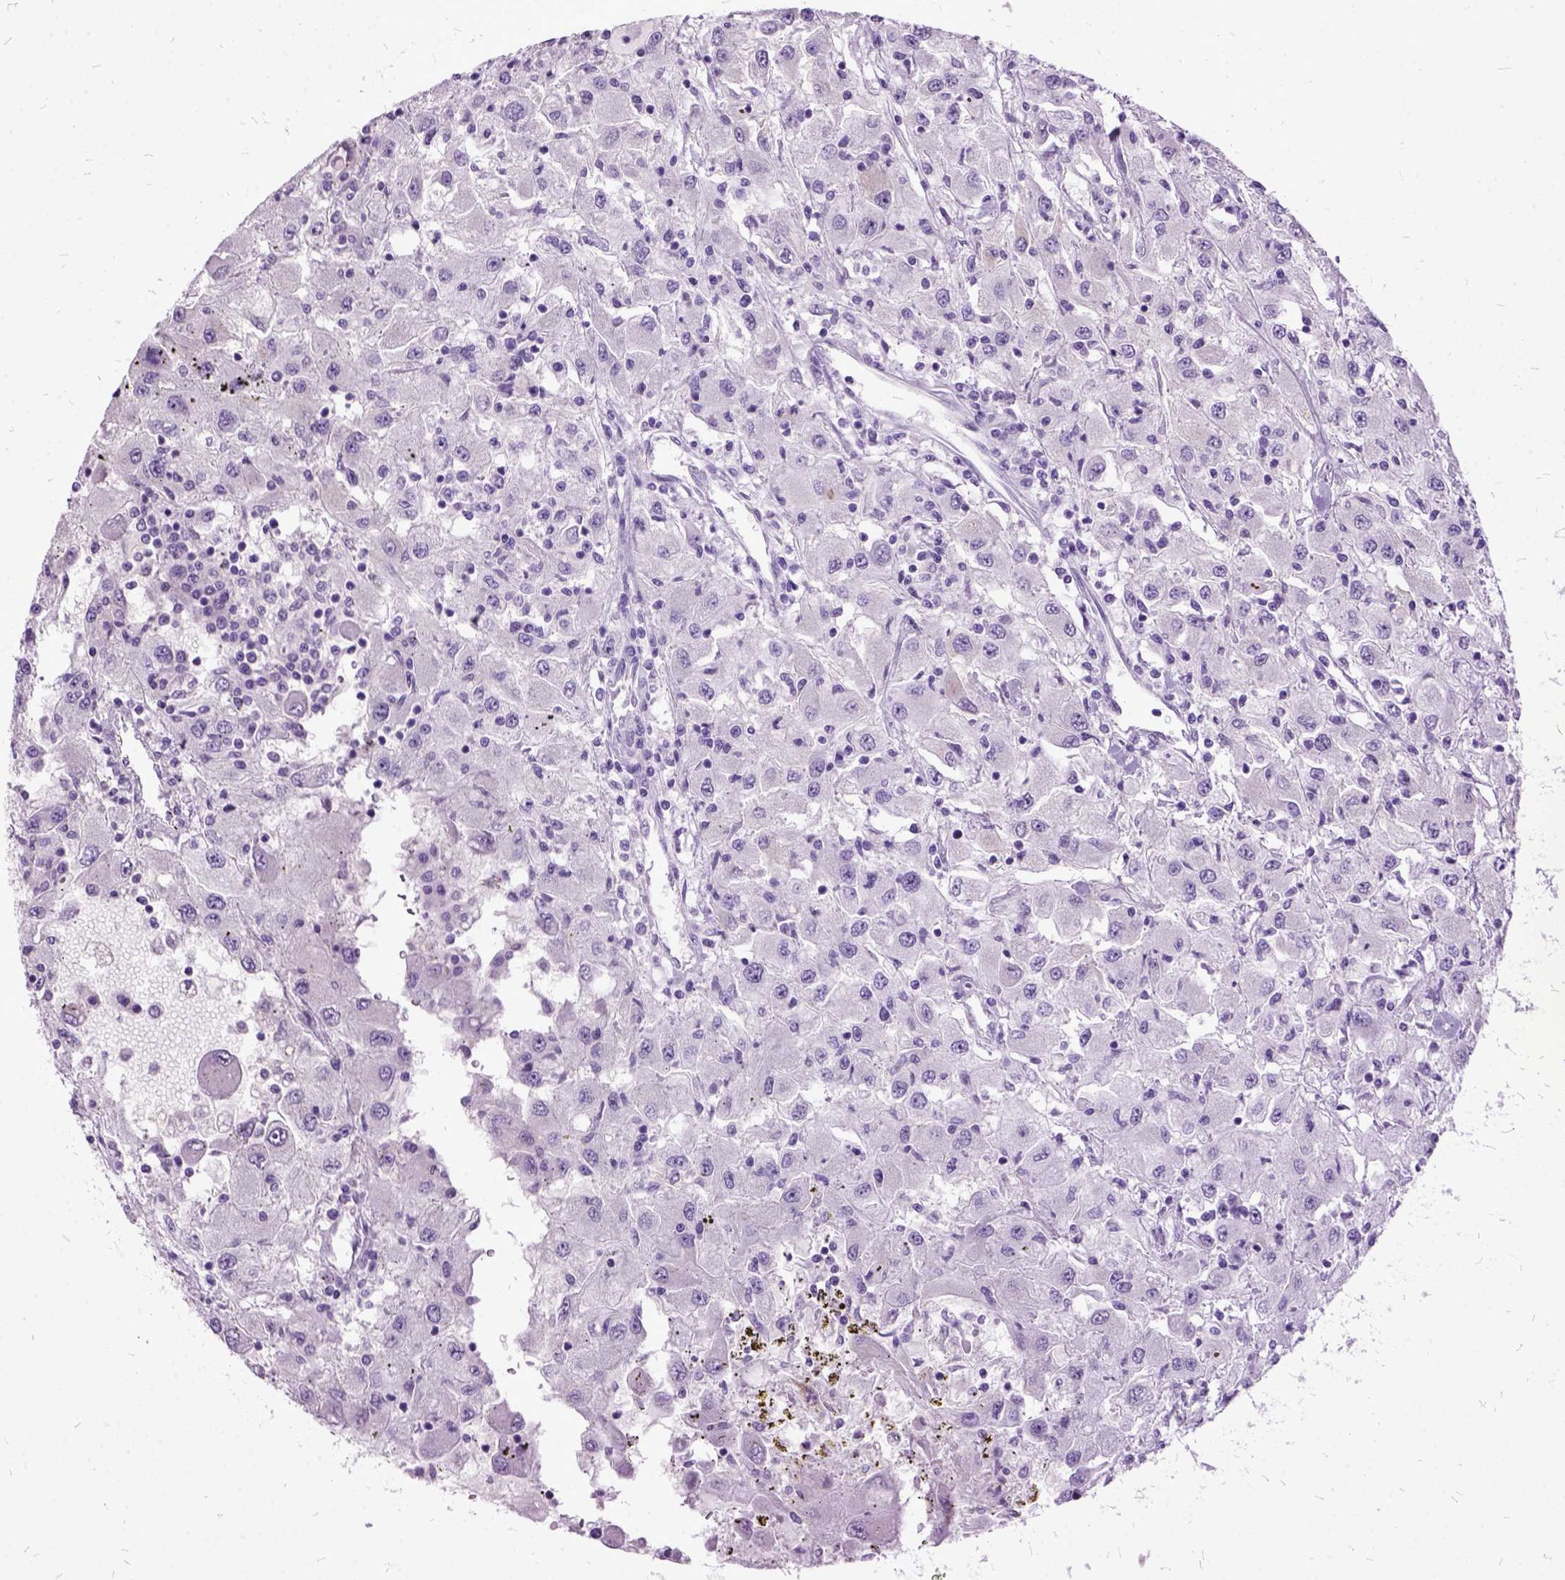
{"staining": {"intensity": "negative", "quantity": "none", "location": "none"}, "tissue": "renal cancer", "cell_type": "Tumor cells", "image_type": "cancer", "snomed": [{"axis": "morphology", "description": "Adenocarcinoma, NOS"}, {"axis": "topography", "description": "Kidney"}], "caption": "Renal cancer (adenocarcinoma) was stained to show a protein in brown. There is no significant expression in tumor cells. (Stains: DAB (3,3'-diaminobenzidine) immunohistochemistry (IHC) with hematoxylin counter stain, Microscopy: brightfield microscopy at high magnification).", "gene": "MME", "patient": {"sex": "female", "age": 67}}